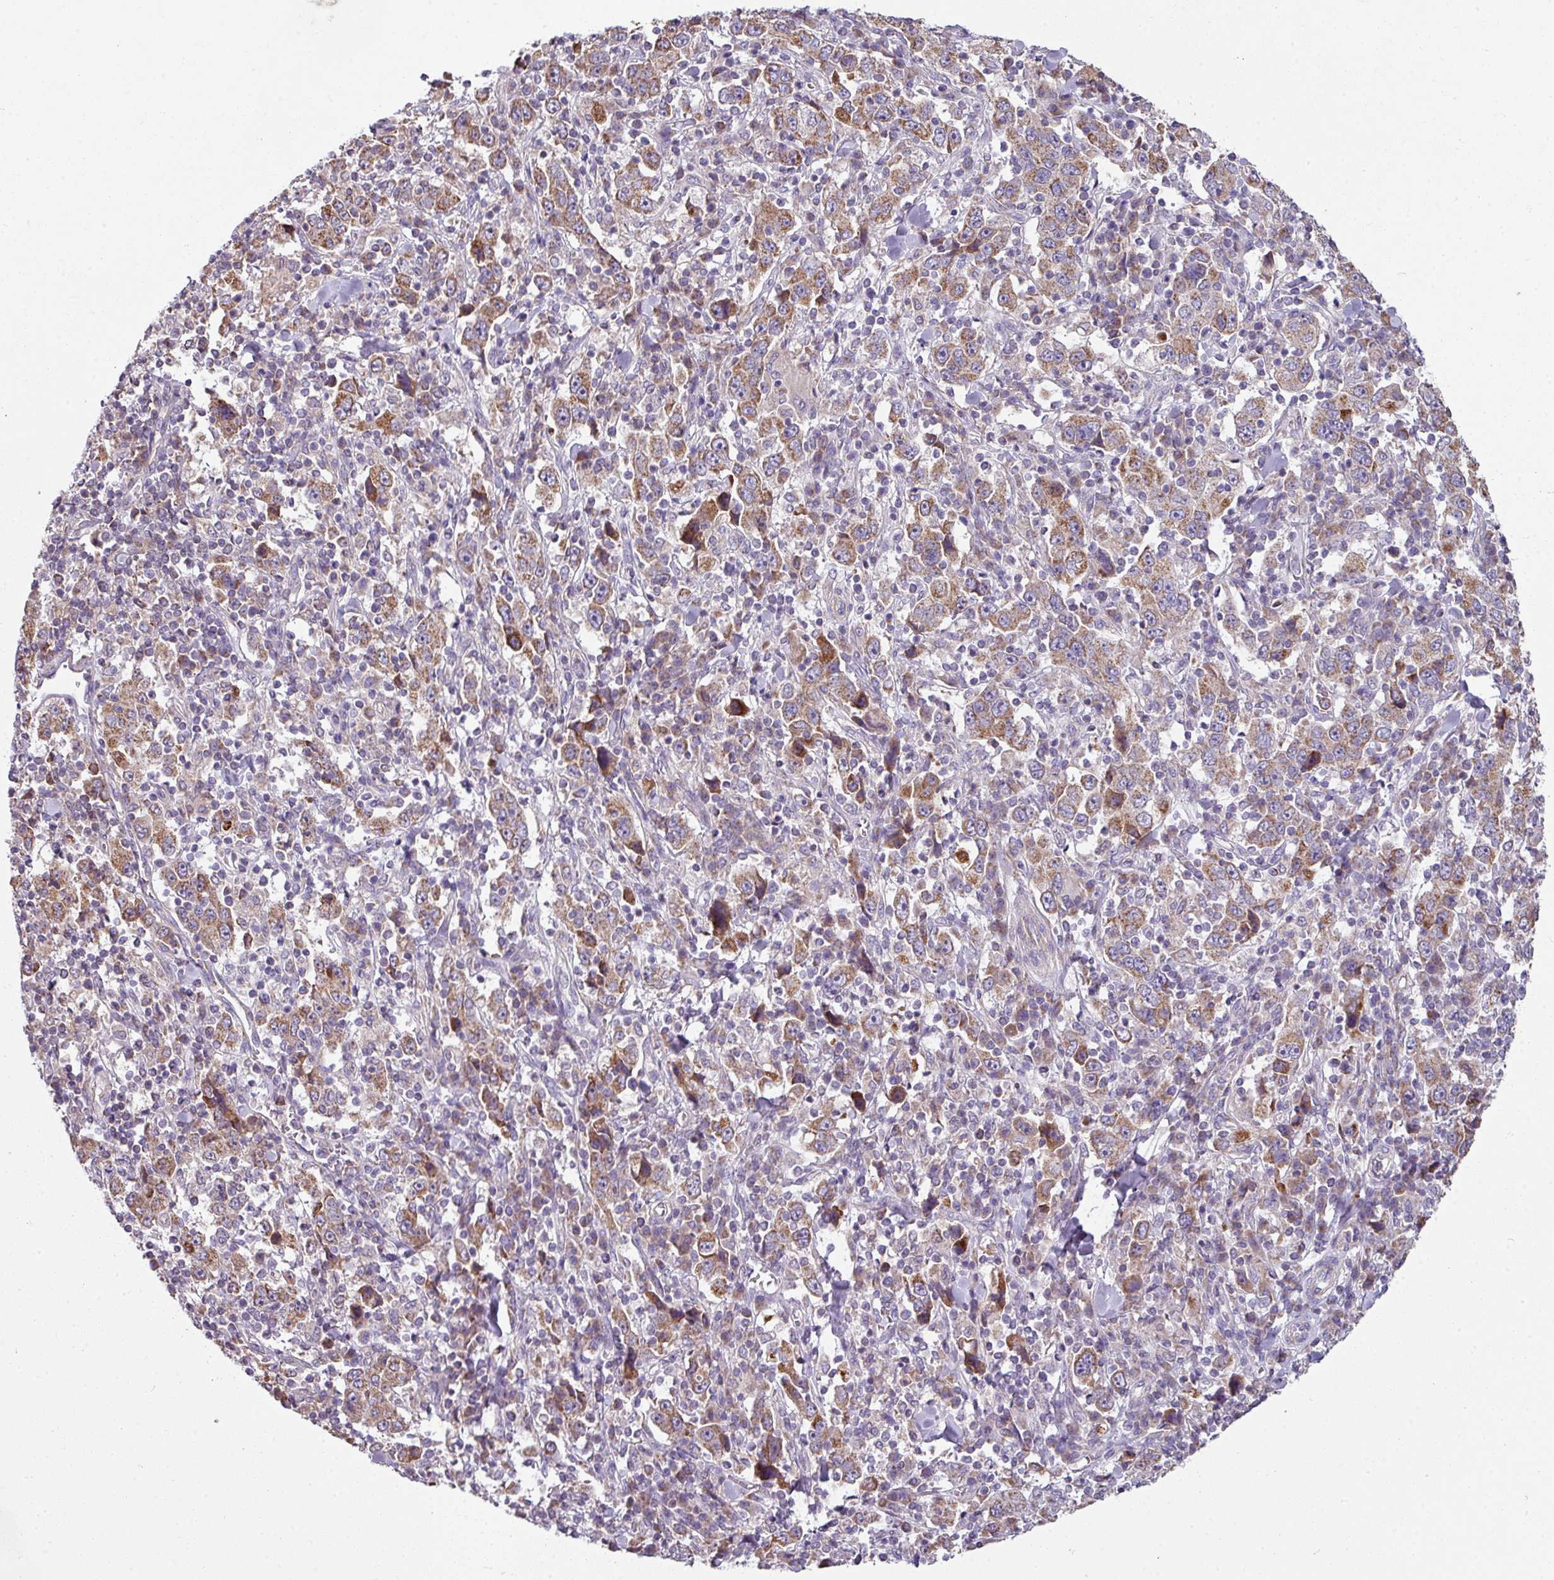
{"staining": {"intensity": "moderate", "quantity": ">75%", "location": "cytoplasmic/membranous"}, "tissue": "stomach cancer", "cell_type": "Tumor cells", "image_type": "cancer", "snomed": [{"axis": "morphology", "description": "Normal tissue, NOS"}, {"axis": "morphology", "description": "Adenocarcinoma, NOS"}, {"axis": "topography", "description": "Stomach, upper"}, {"axis": "topography", "description": "Stomach"}], "caption": "Protein staining by immunohistochemistry (IHC) displays moderate cytoplasmic/membranous staining in about >75% of tumor cells in stomach cancer (adenocarcinoma).", "gene": "LRRC9", "patient": {"sex": "male", "age": 59}}